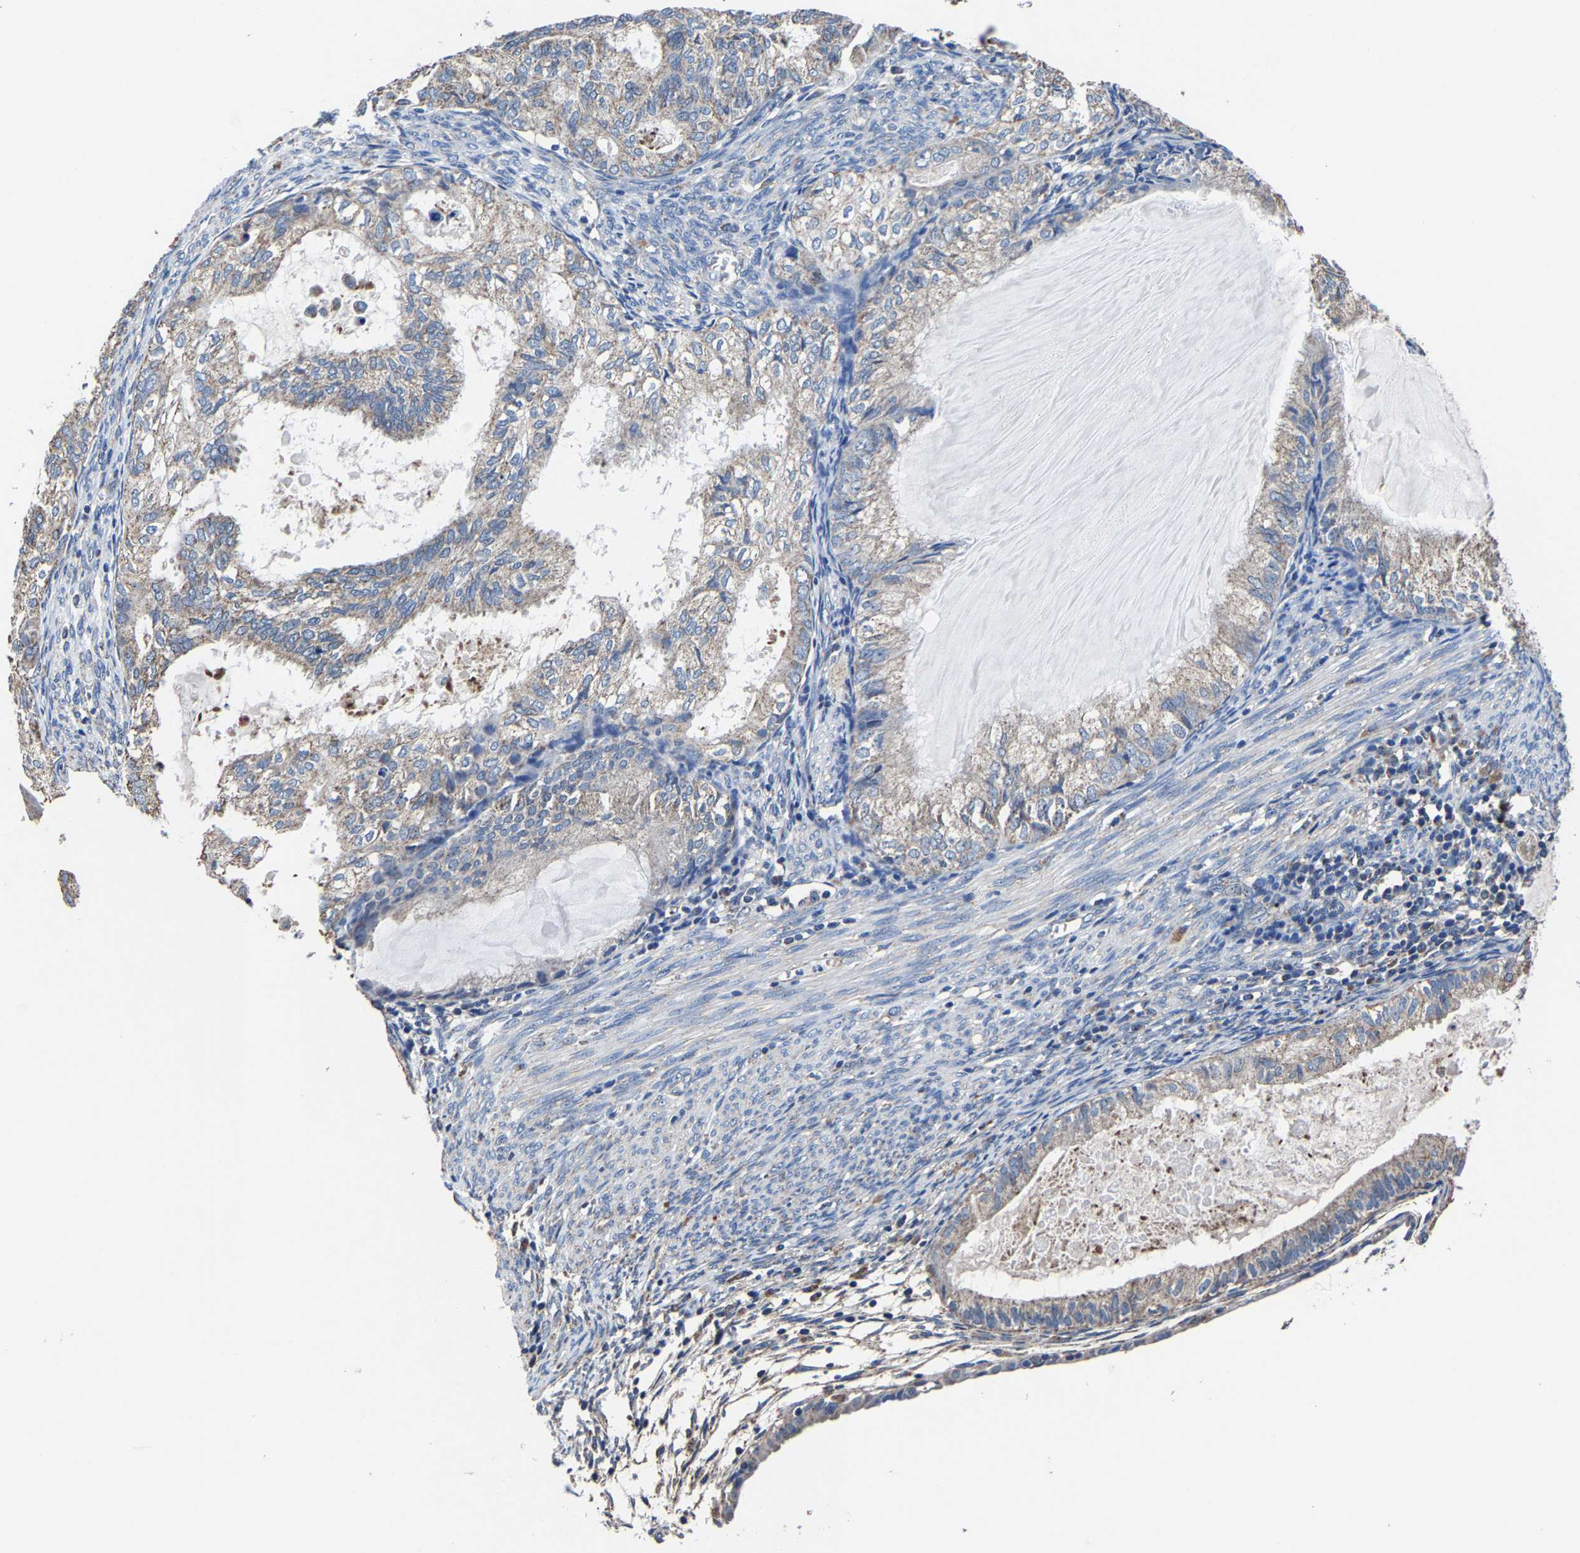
{"staining": {"intensity": "weak", "quantity": "25%-75%", "location": "cytoplasmic/membranous"}, "tissue": "cervical cancer", "cell_type": "Tumor cells", "image_type": "cancer", "snomed": [{"axis": "morphology", "description": "Normal tissue, NOS"}, {"axis": "morphology", "description": "Adenocarcinoma, NOS"}, {"axis": "topography", "description": "Cervix"}, {"axis": "topography", "description": "Endometrium"}], "caption": "An immunohistochemistry (IHC) image of tumor tissue is shown. Protein staining in brown labels weak cytoplasmic/membranous positivity in adenocarcinoma (cervical) within tumor cells.", "gene": "ZCCHC7", "patient": {"sex": "female", "age": 86}}